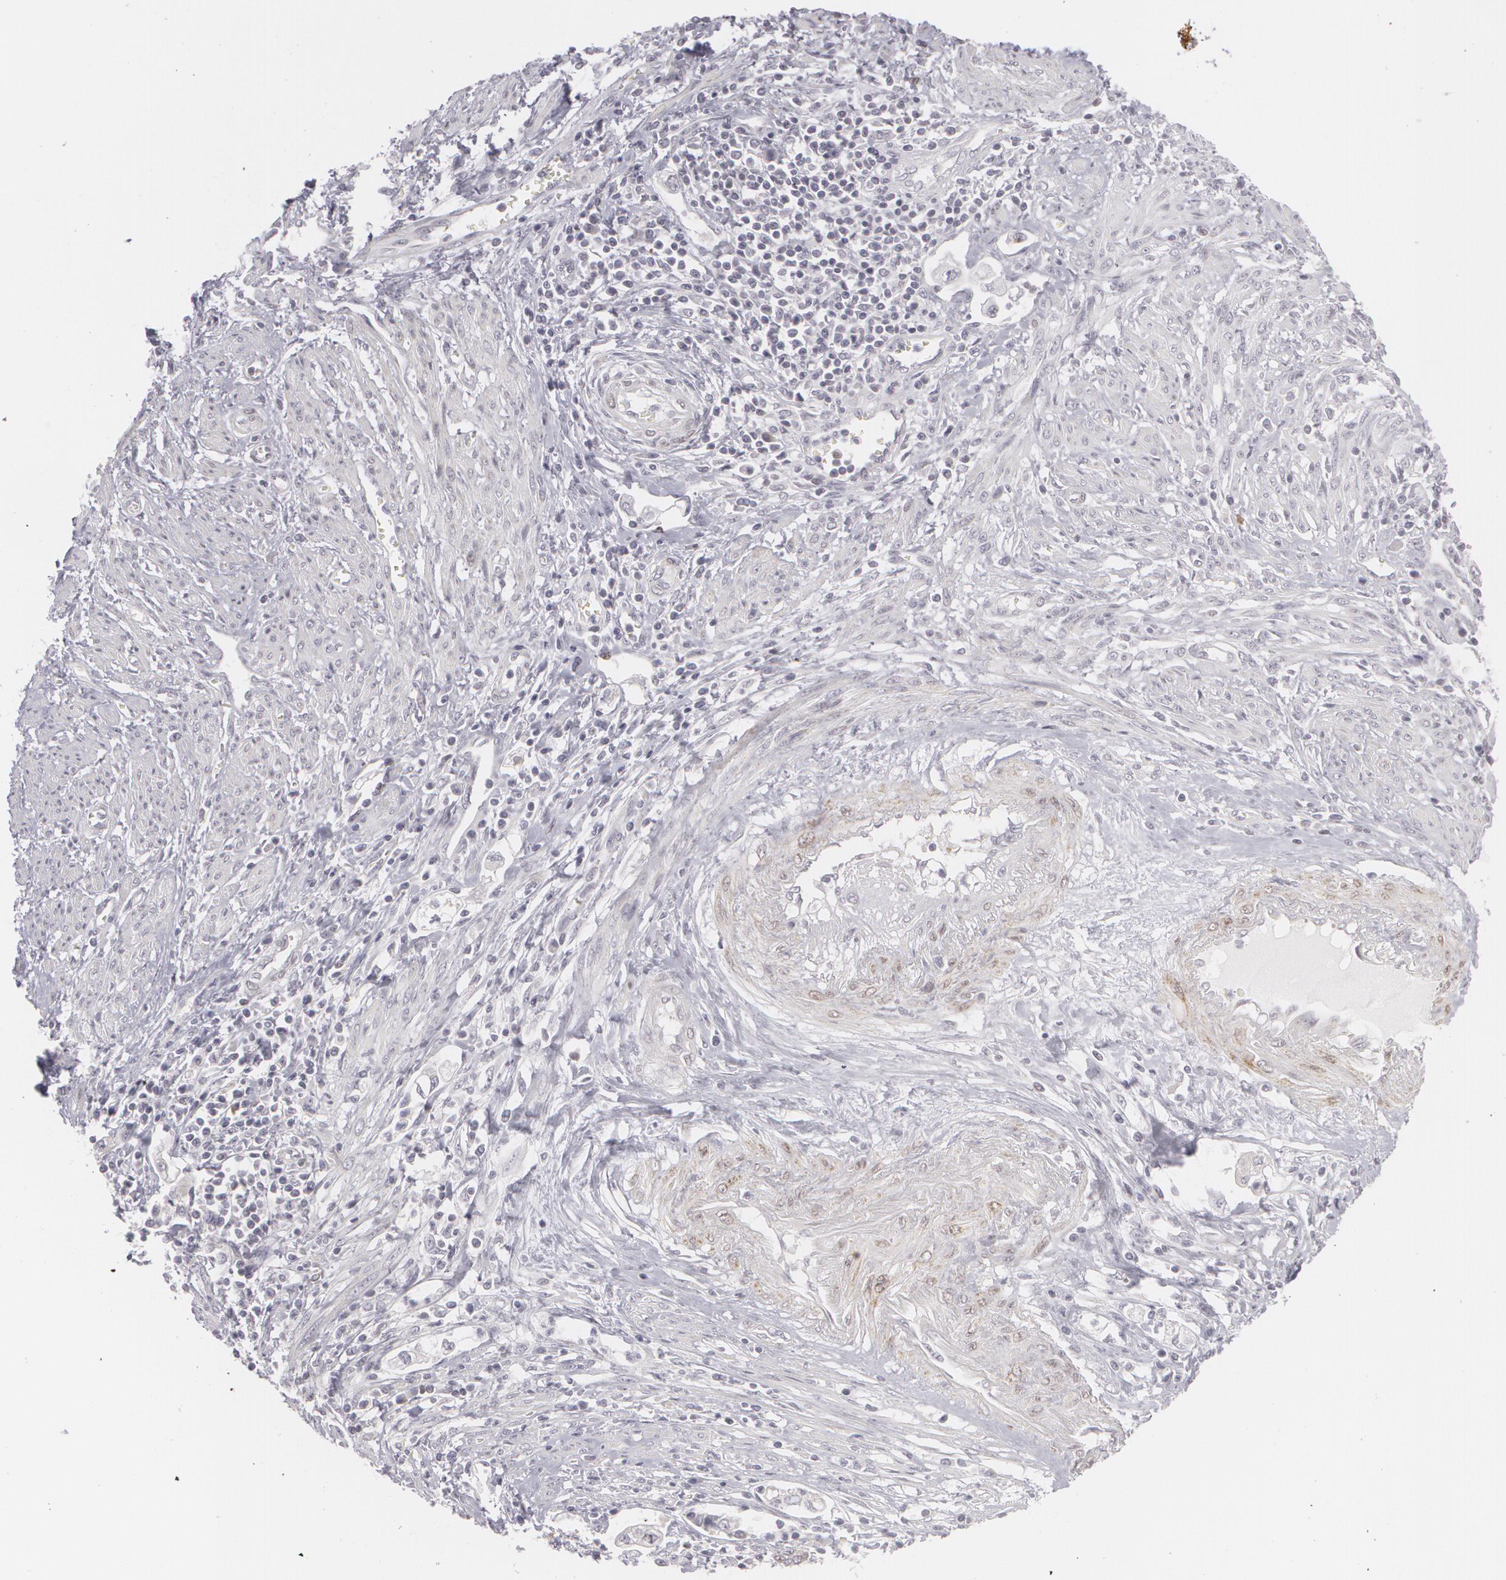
{"staining": {"intensity": "weak", "quantity": "<25%", "location": "nuclear"}, "tissue": "endometrial cancer", "cell_type": "Tumor cells", "image_type": "cancer", "snomed": [{"axis": "morphology", "description": "Adenocarcinoma, NOS"}, {"axis": "topography", "description": "Endometrium"}], "caption": "High magnification brightfield microscopy of adenocarcinoma (endometrial) stained with DAB (3,3'-diaminobenzidine) (brown) and counterstained with hematoxylin (blue): tumor cells show no significant staining.", "gene": "ZBTB16", "patient": {"sex": "female", "age": 75}}